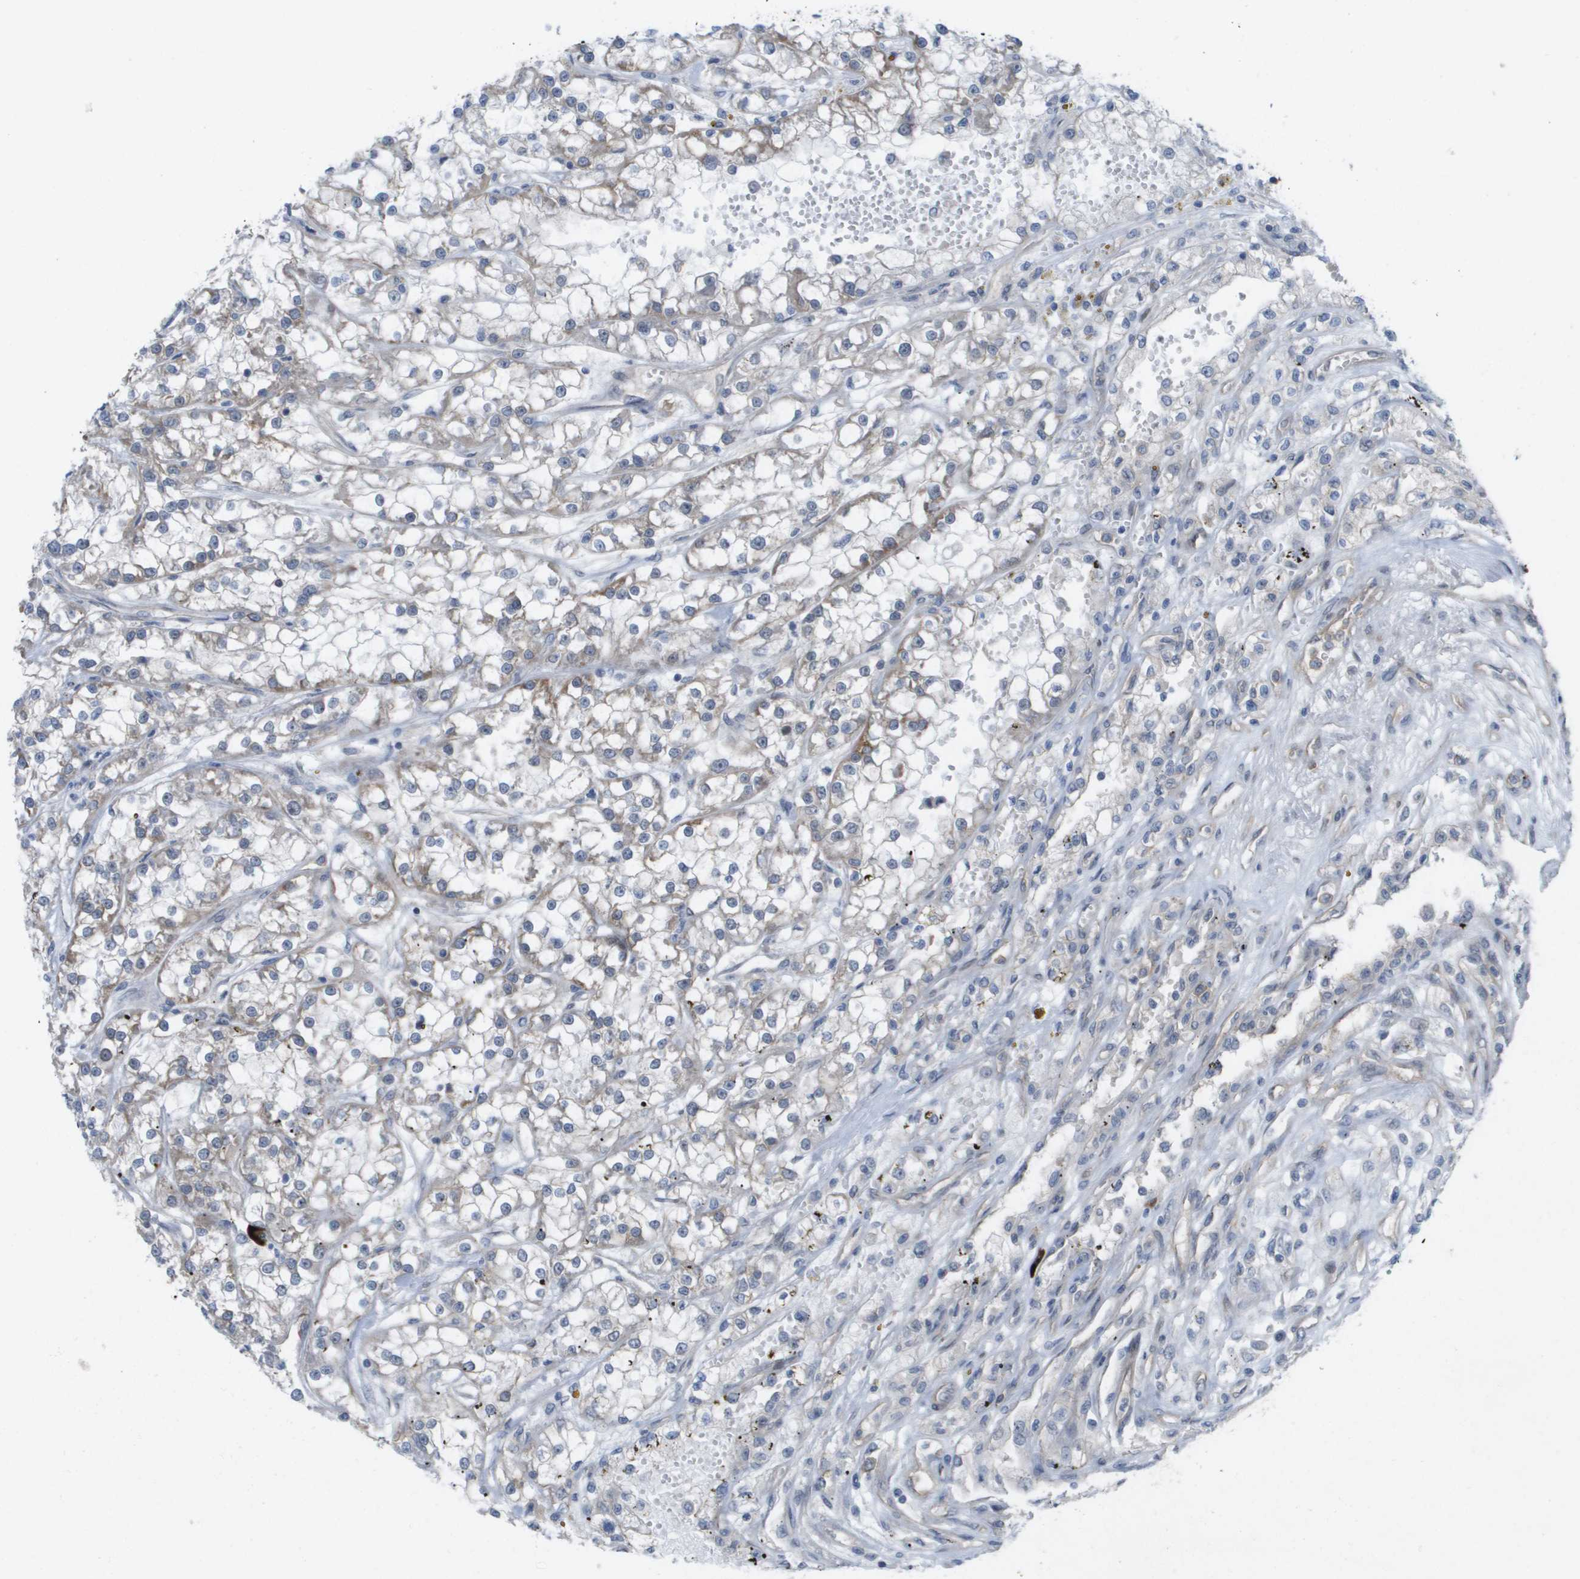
{"staining": {"intensity": "negative", "quantity": "none", "location": "none"}, "tissue": "renal cancer", "cell_type": "Tumor cells", "image_type": "cancer", "snomed": [{"axis": "morphology", "description": "Adenocarcinoma, NOS"}, {"axis": "topography", "description": "Kidney"}], "caption": "Immunohistochemistry of human renal adenocarcinoma exhibits no positivity in tumor cells. (DAB immunohistochemistry (IHC) with hematoxylin counter stain).", "gene": "MTARC2", "patient": {"sex": "female", "age": 52}}